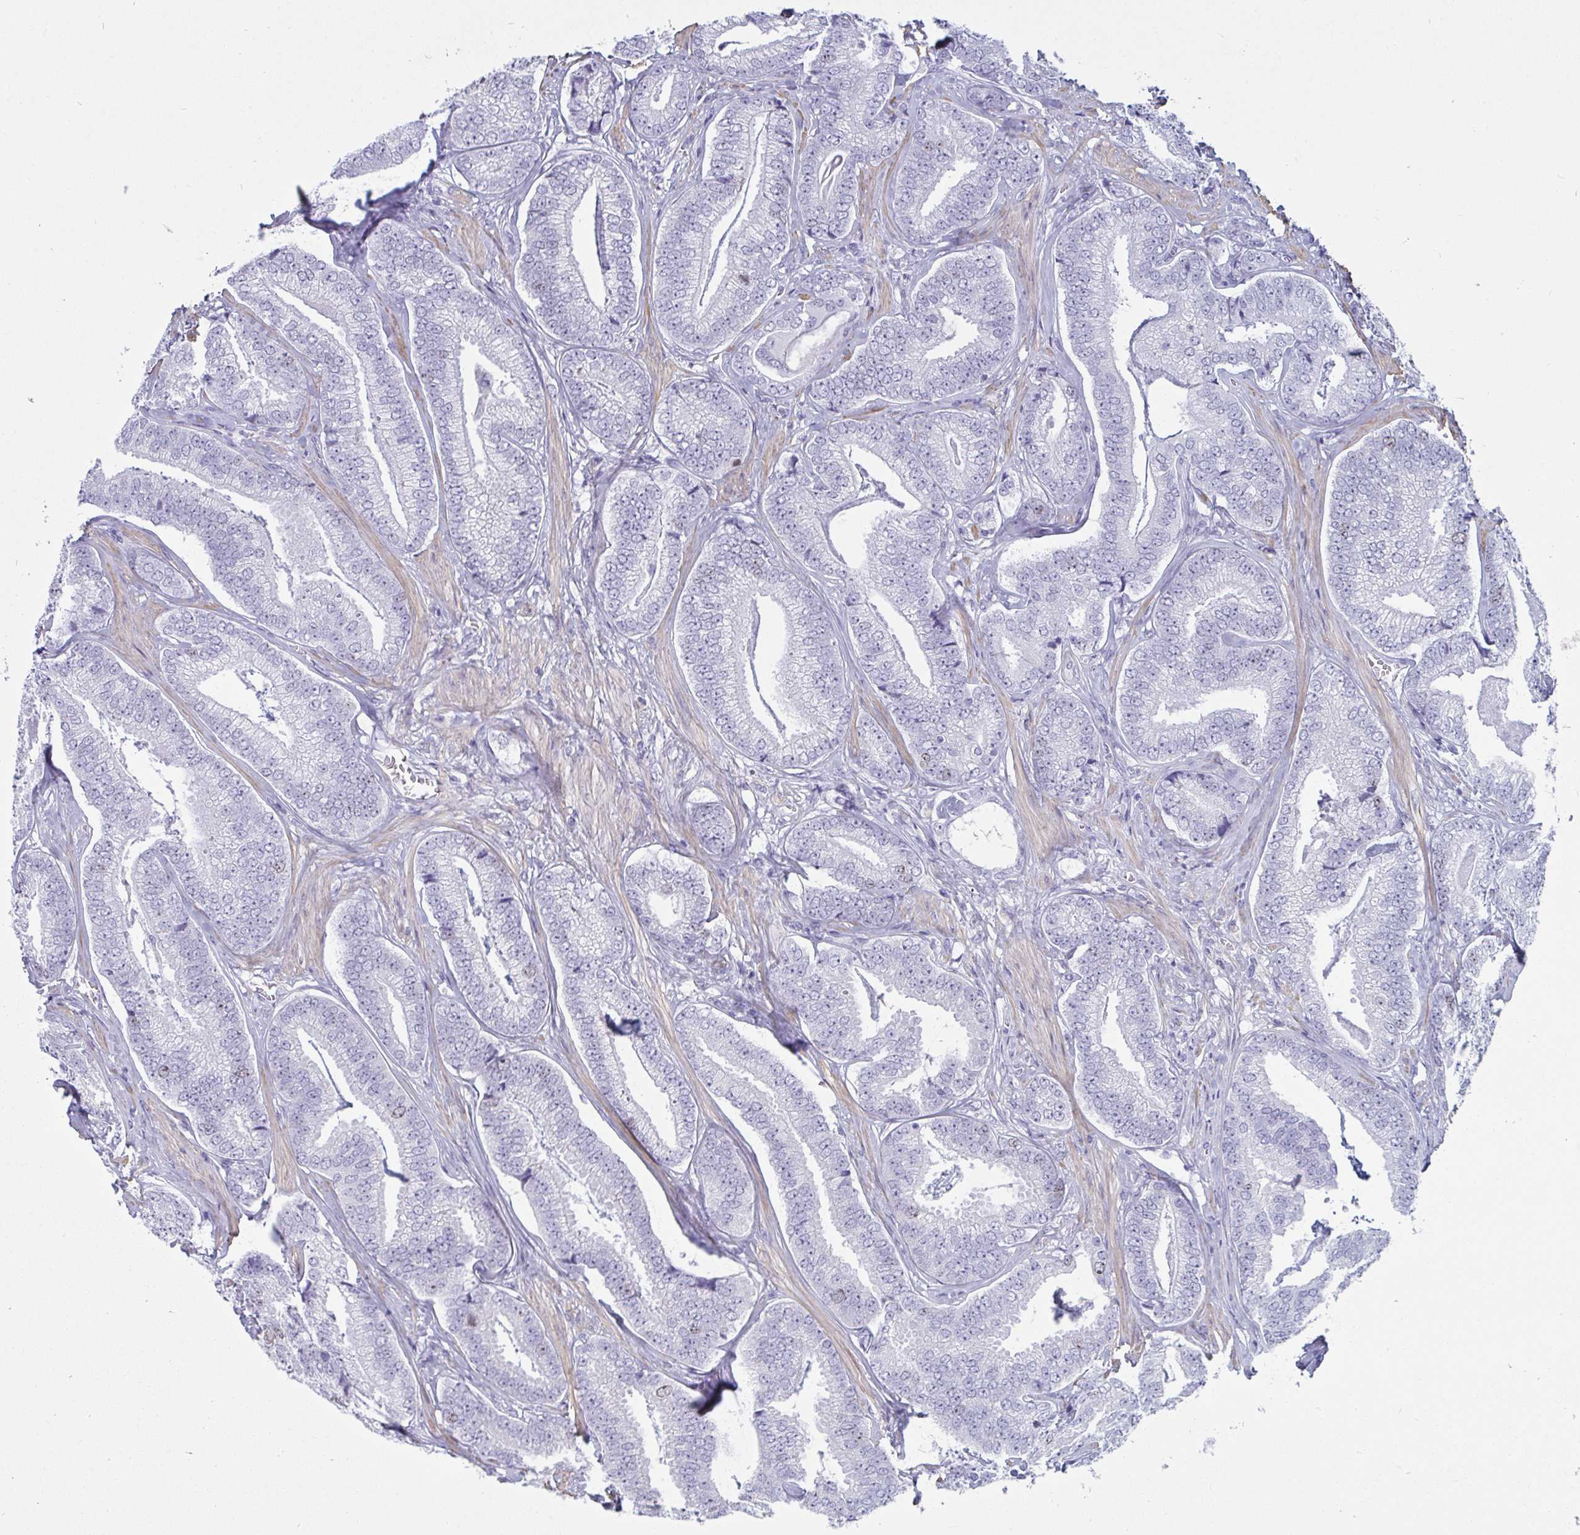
{"staining": {"intensity": "negative", "quantity": "none", "location": "none"}, "tissue": "prostate cancer", "cell_type": "Tumor cells", "image_type": "cancer", "snomed": [{"axis": "morphology", "description": "Adenocarcinoma, Low grade"}, {"axis": "topography", "description": "Prostate"}], "caption": "Human prostate cancer (low-grade adenocarcinoma) stained for a protein using immunohistochemistry (IHC) displays no positivity in tumor cells.", "gene": "SUZ12", "patient": {"sex": "male", "age": 63}}